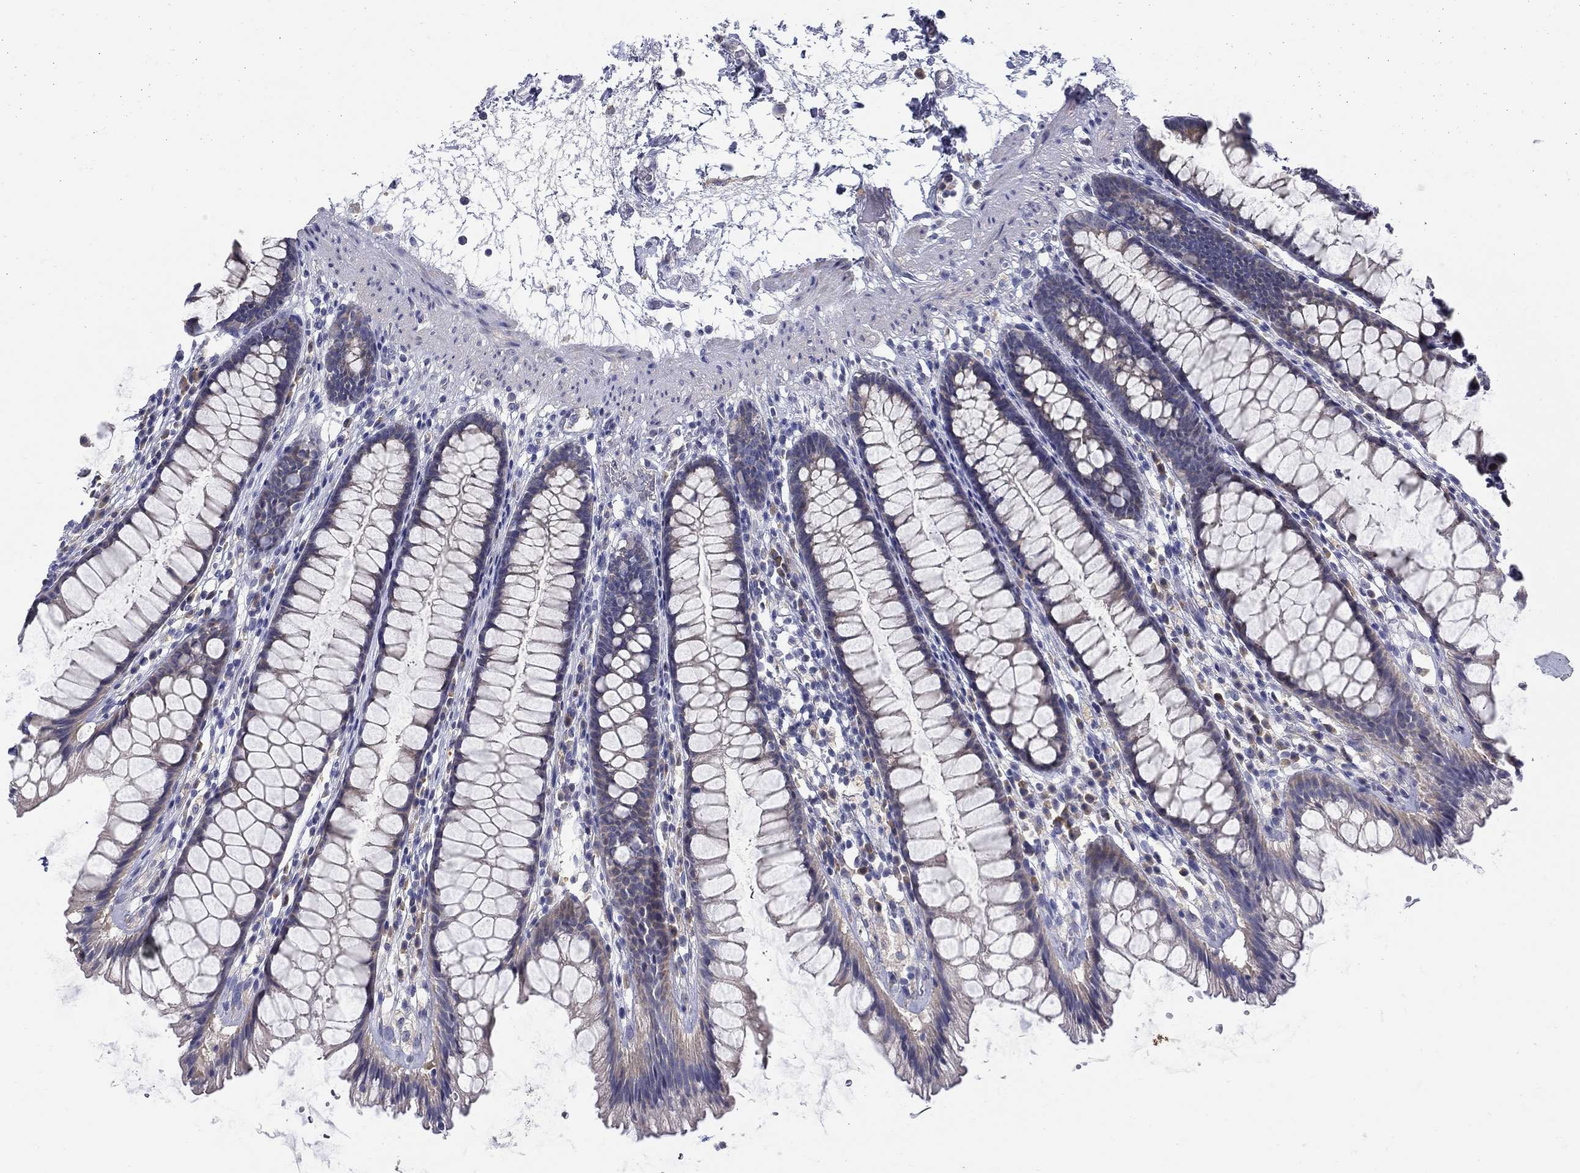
{"staining": {"intensity": "negative", "quantity": "none", "location": "none"}, "tissue": "rectum", "cell_type": "Glandular cells", "image_type": "normal", "snomed": [{"axis": "morphology", "description": "Normal tissue, NOS"}, {"axis": "topography", "description": "Rectum"}], "caption": "An immunohistochemistry (IHC) image of normal rectum is shown. There is no staining in glandular cells of rectum.", "gene": "ABCA4", "patient": {"sex": "male", "age": 72}}